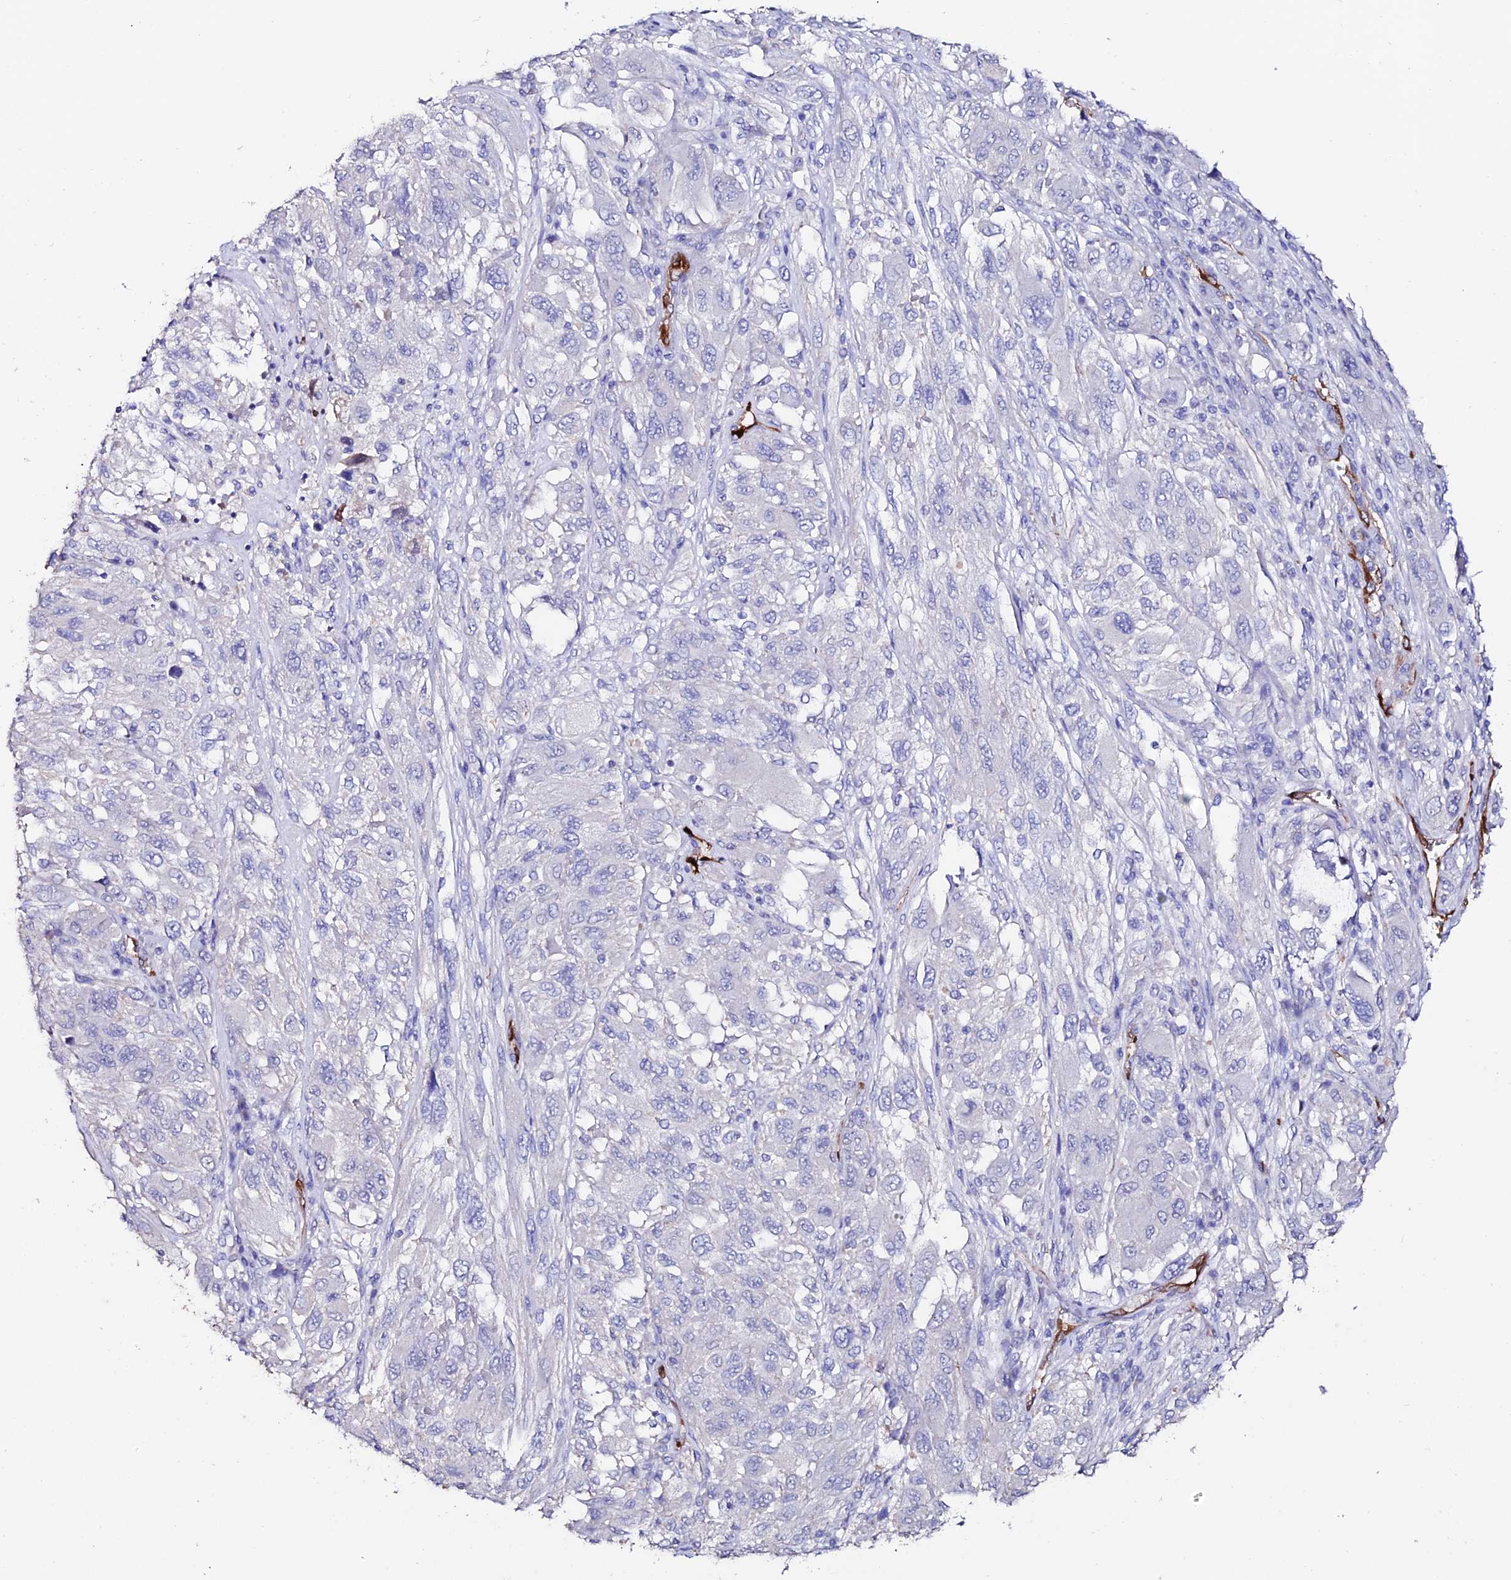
{"staining": {"intensity": "negative", "quantity": "none", "location": "none"}, "tissue": "melanoma", "cell_type": "Tumor cells", "image_type": "cancer", "snomed": [{"axis": "morphology", "description": "Malignant melanoma, NOS"}, {"axis": "topography", "description": "Skin"}], "caption": "DAB (3,3'-diaminobenzidine) immunohistochemical staining of human melanoma exhibits no significant staining in tumor cells.", "gene": "ESM1", "patient": {"sex": "female", "age": 91}}